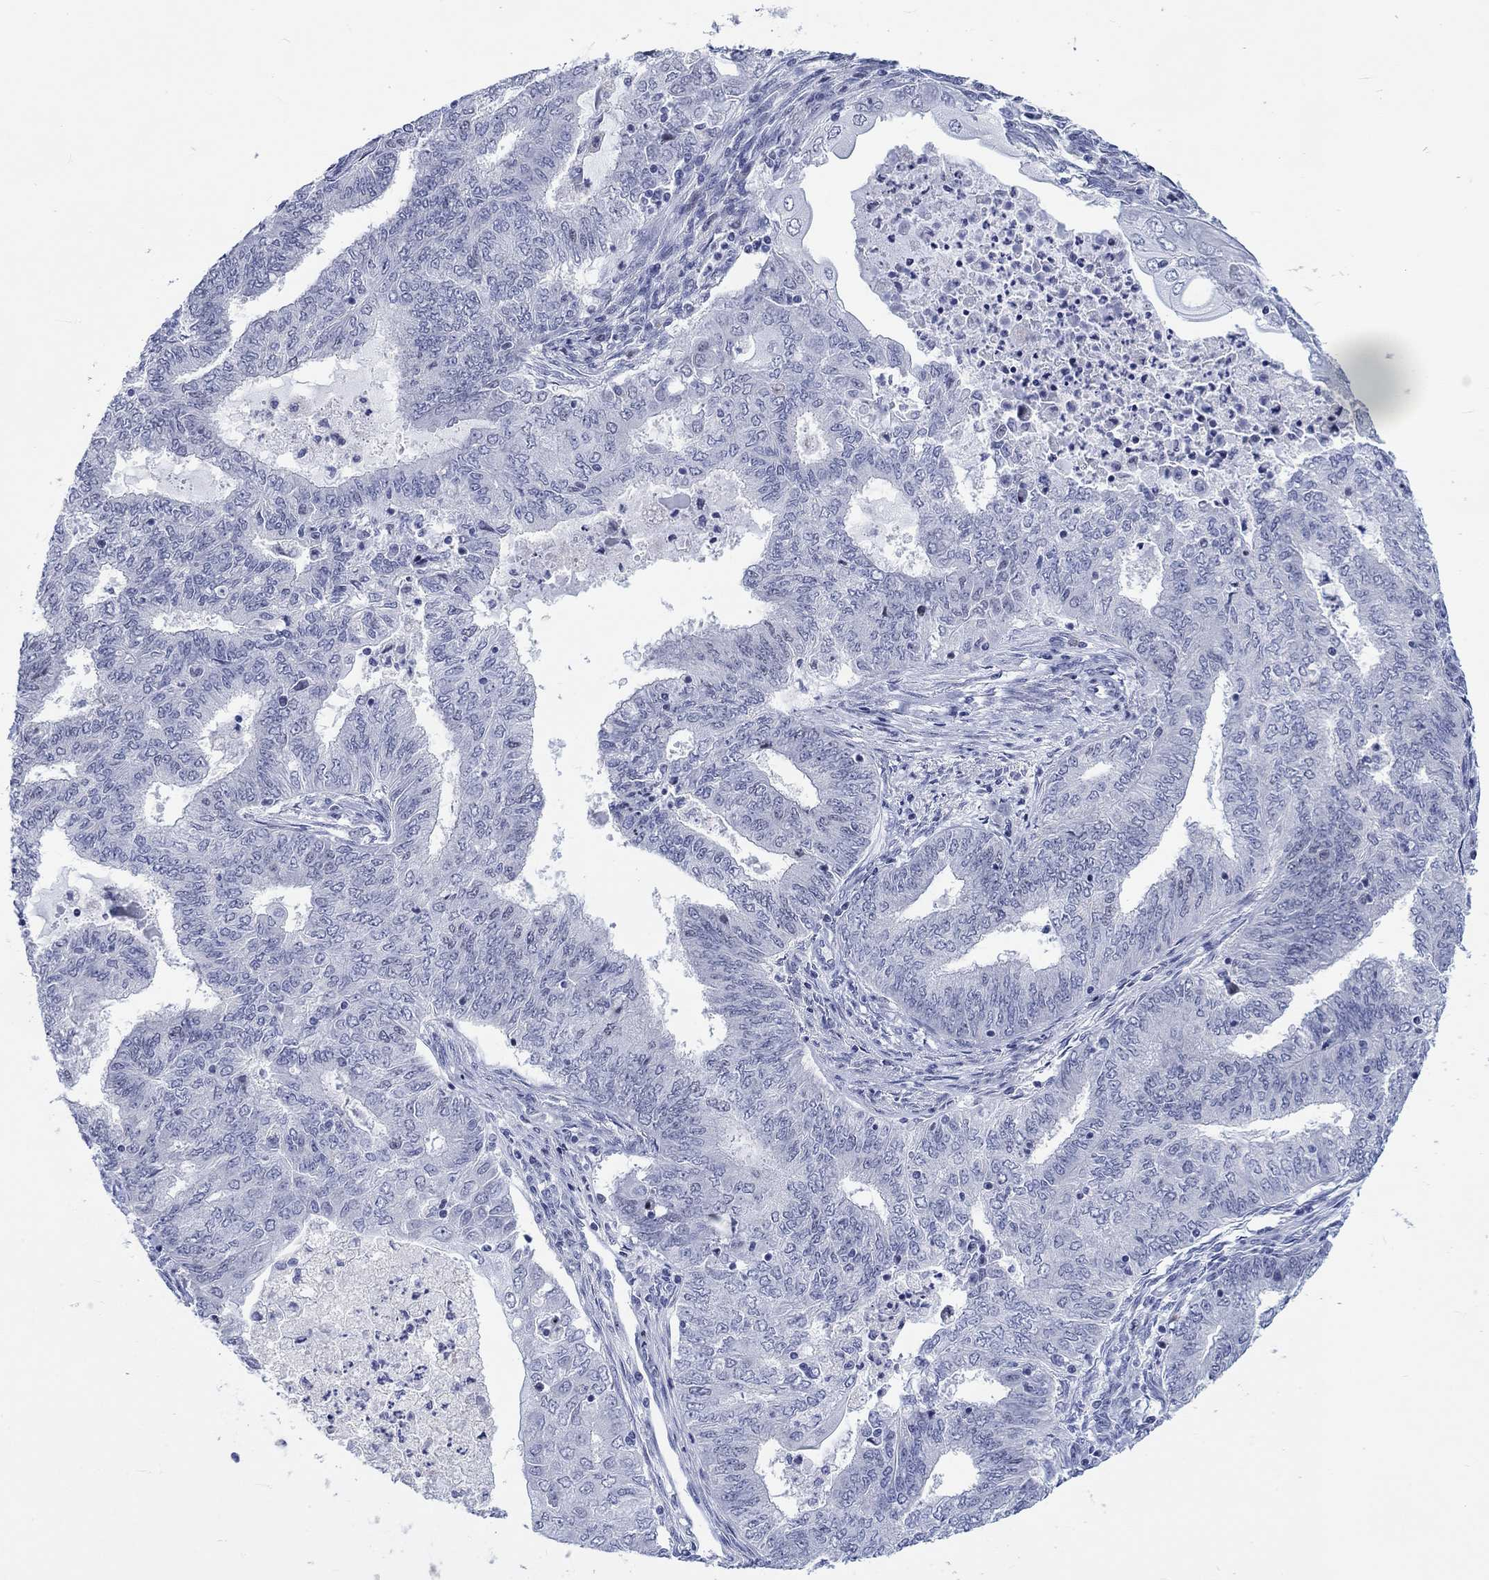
{"staining": {"intensity": "negative", "quantity": "none", "location": "none"}, "tissue": "endometrial cancer", "cell_type": "Tumor cells", "image_type": "cancer", "snomed": [{"axis": "morphology", "description": "Adenocarcinoma, NOS"}, {"axis": "topography", "description": "Endometrium"}], "caption": "Tumor cells show no significant expression in adenocarcinoma (endometrial). Nuclei are stained in blue.", "gene": "CDCA2", "patient": {"sex": "female", "age": 62}}